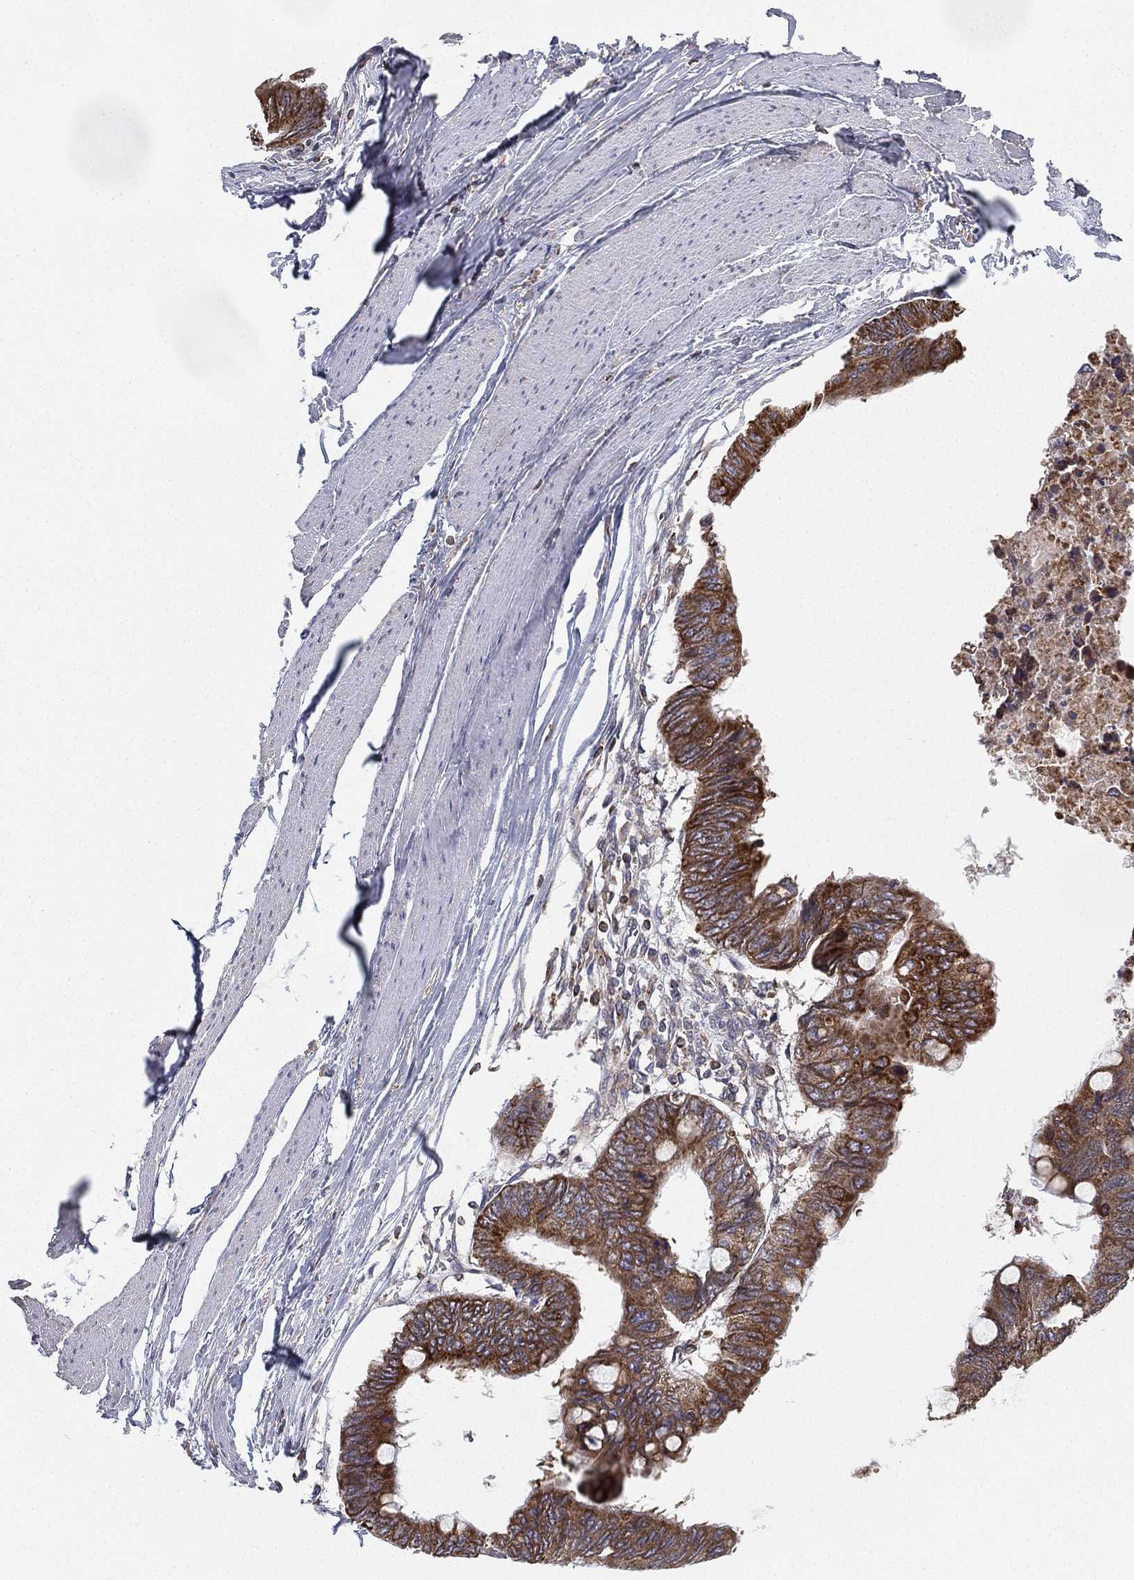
{"staining": {"intensity": "moderate", "quantity": "25%-75%", "location": "cytoplasmic/membranous"}, "tissue": "colorectal cancer", "cell_type": "Tumor cells", "image_type": "cancer", "snomed": [{"axis": "morphology", "description": "Normal tissue, NOS"}, {"axis": "morphology", "description": "Adenocarcinoma, NOS"}, {"axis": "topography", "description": "Rectum"}, {"axis": "topography", "description": "Peripheral nerve tissue"}], "caption": "Adenocarcinoma (colorectal) was stained to show a protein in brown. There is medium levels of moderate cytoplasmic/membranous expression in about 25%-75% of tumor cells. The protein is shown in brown color, while the nuclei are stained blue.", "gene": "CYB5B", "patient": {"sex": "male", "age": 92}}